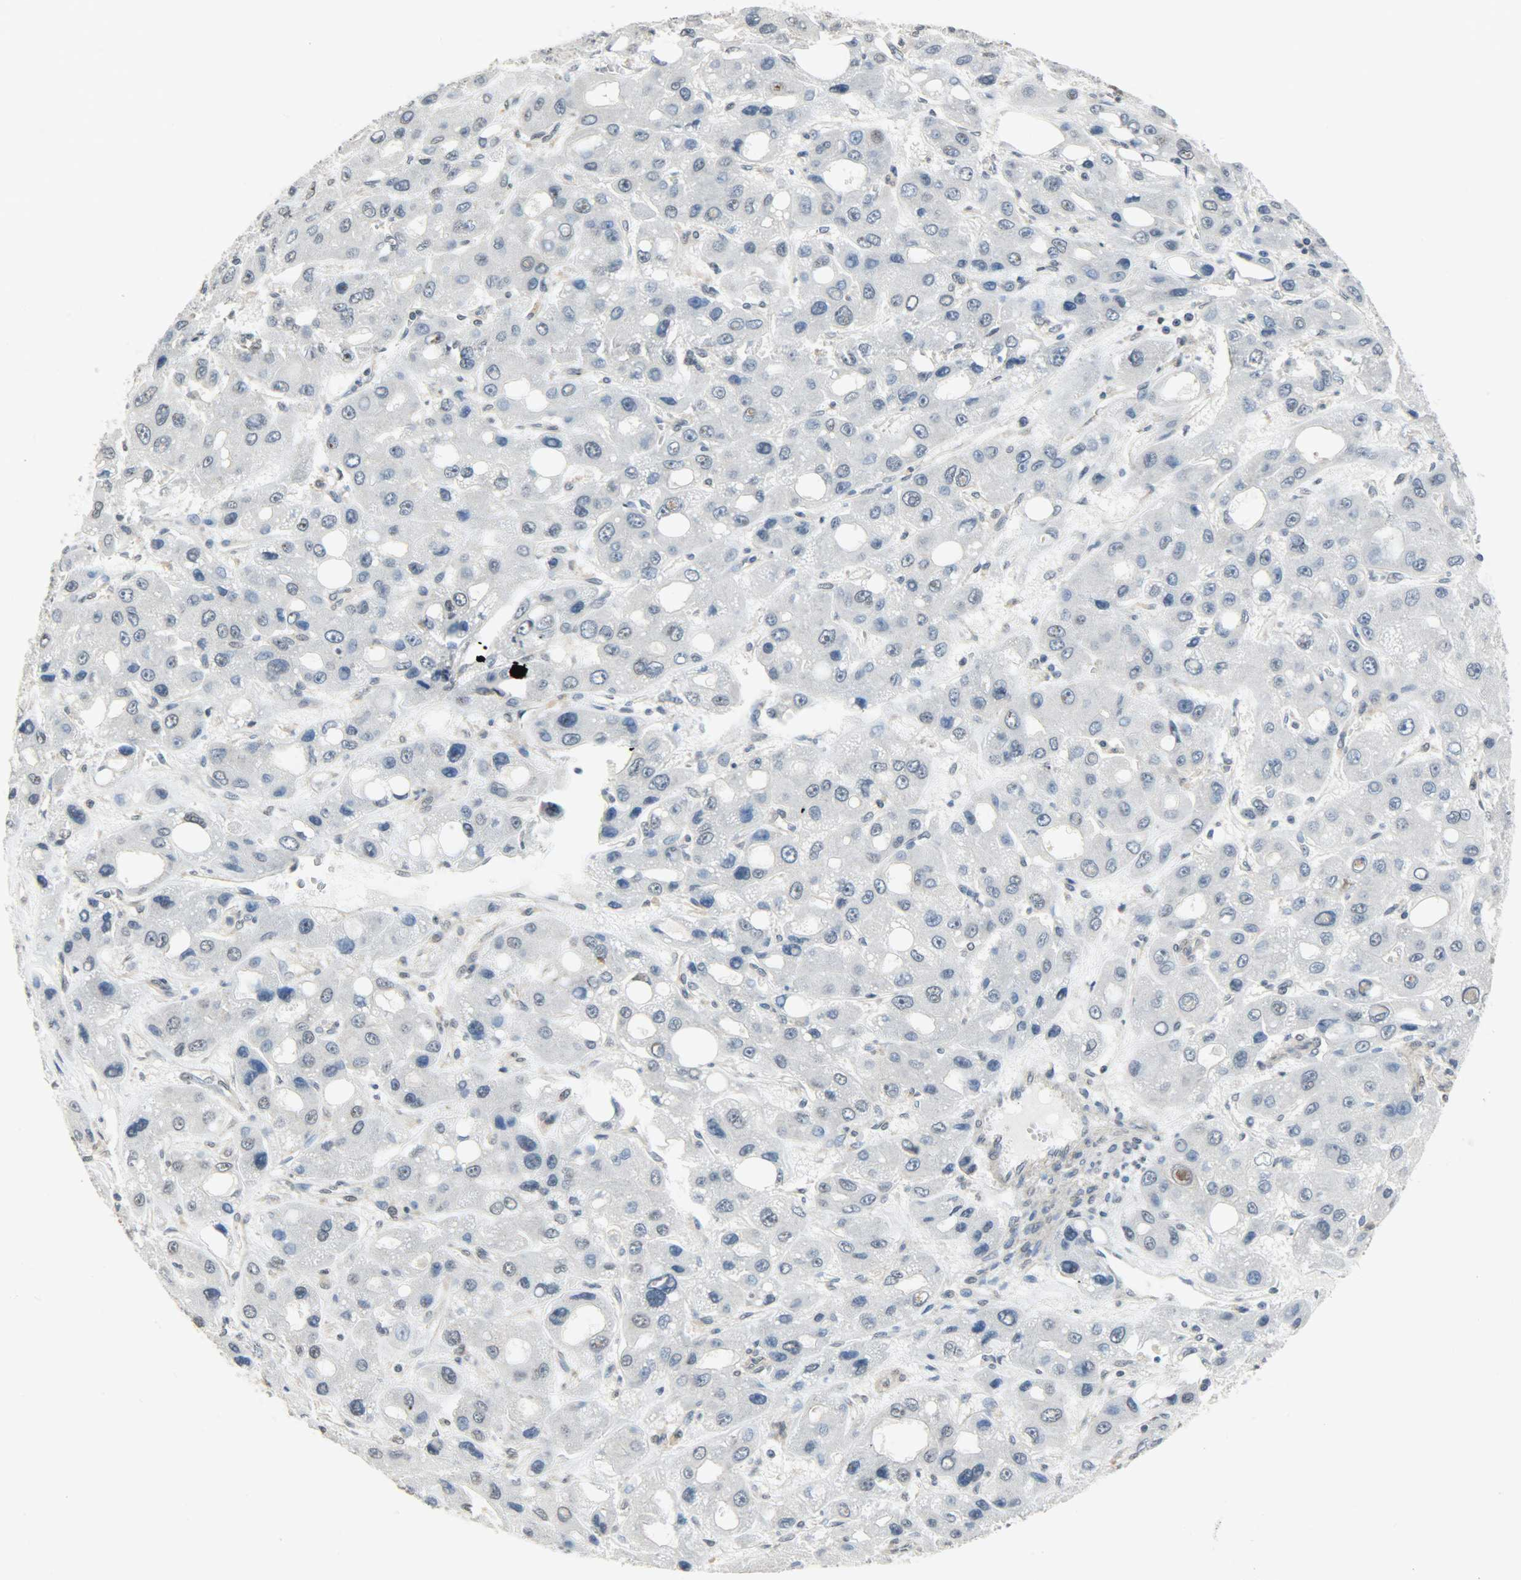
{"staining": {"intensity": "negative", "quantity": "none", "location": "none"}, "tissue": "liver cancer", "cell_type": "Tumor cells", "image_type": "cancer", "snomed": [{"axis": "morphology", "description": "Carcinoma, Hepatocellular, NOS"}, {"axis": "topography", "description": "Liver"}], "caption": "High power microscopy image of an immunohistochemistry (IHC) image of hepatocellular carcinoma (liver), revealing no significant staining in tumor cells.", "gene": "TRIM21", "patient": {"sex": "male", "age": 55}}